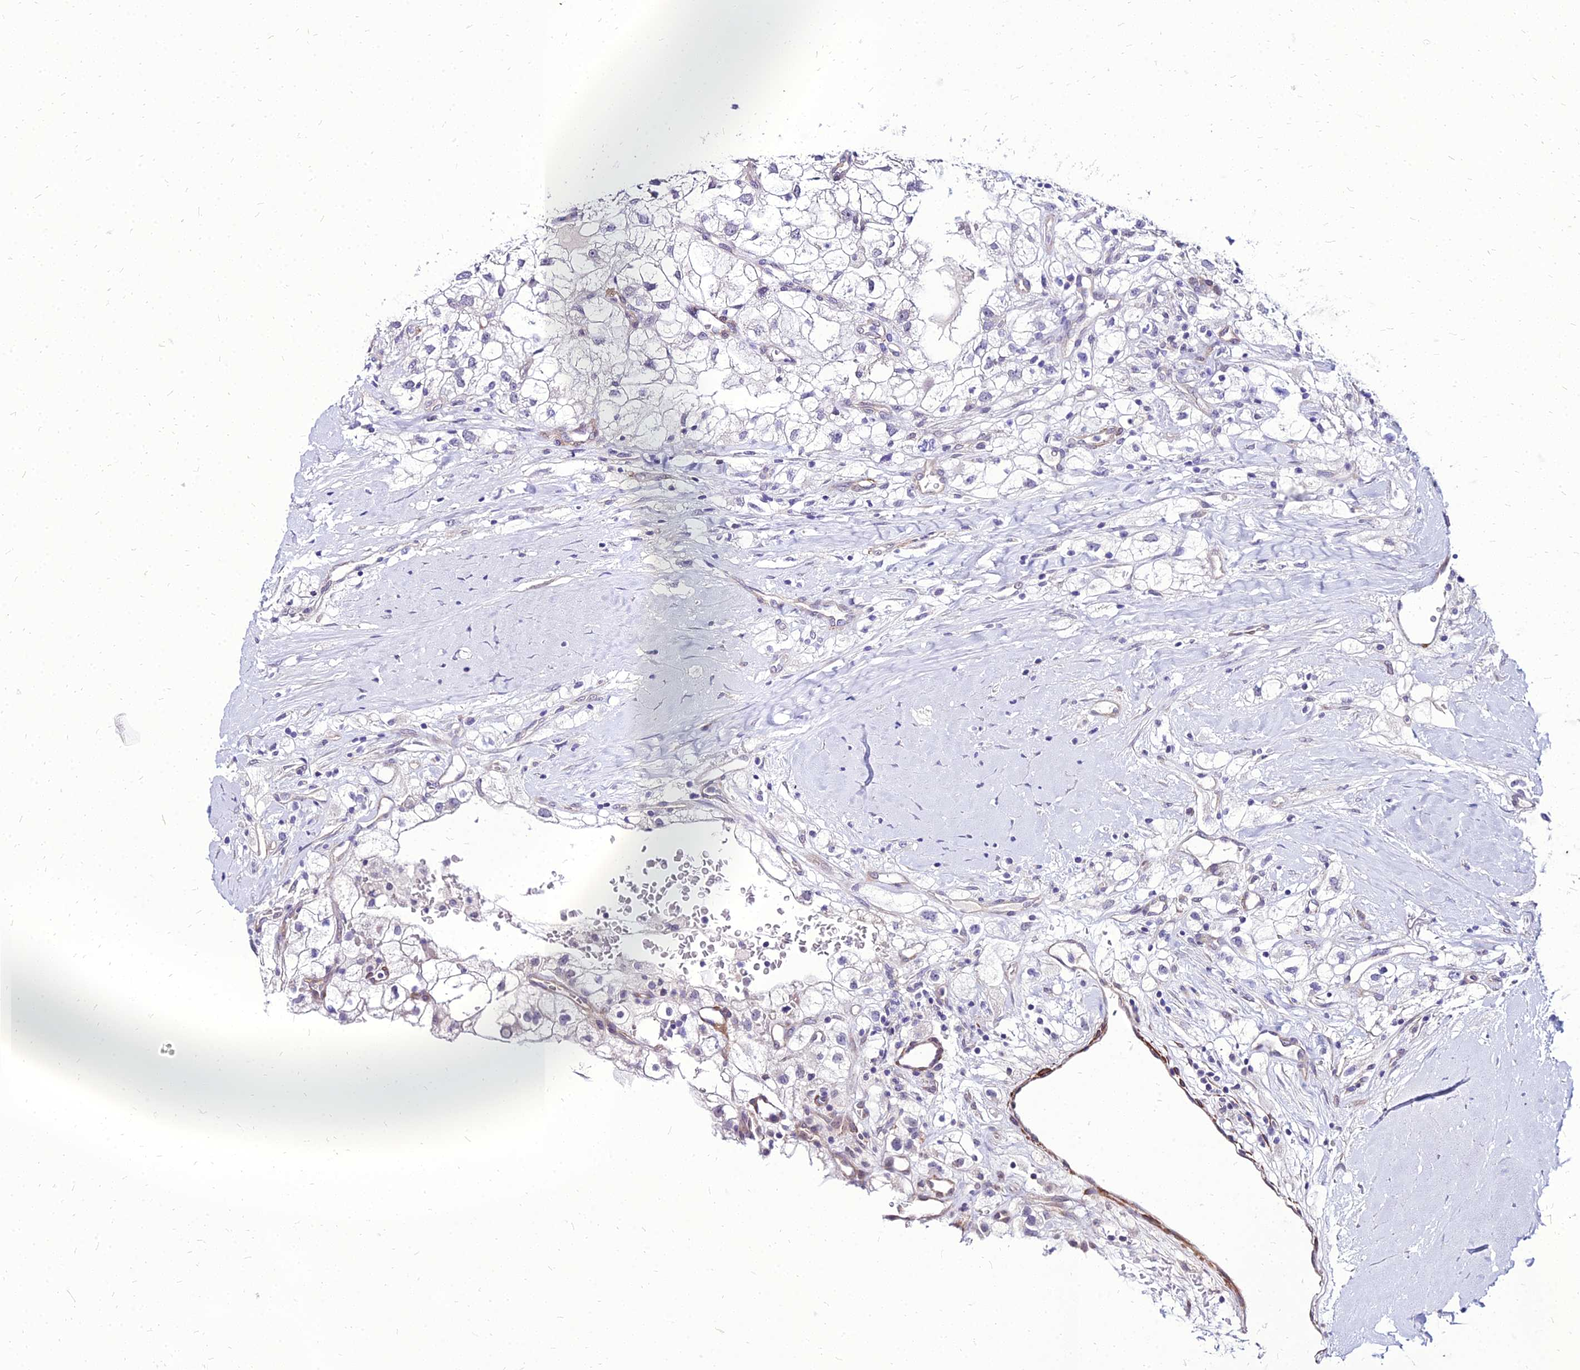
{"staining": {"intensity": "negative", "quantity": "none", "location": "none"}, "tissue": "renal cancer", "cell_type": "Tumor cells", "image_type": "cancer", "snomed": [{"axis": "morphology", "description": "Adenocarcinoma, NOS"}, {"axis": "topography", "description": "Kidney"}], "caption": "Micrograph shows no significant protein positivity in tumor cells of renal cancer.", "gene": "YEATS2", "patient": {"sex": "male", "age": 59}}